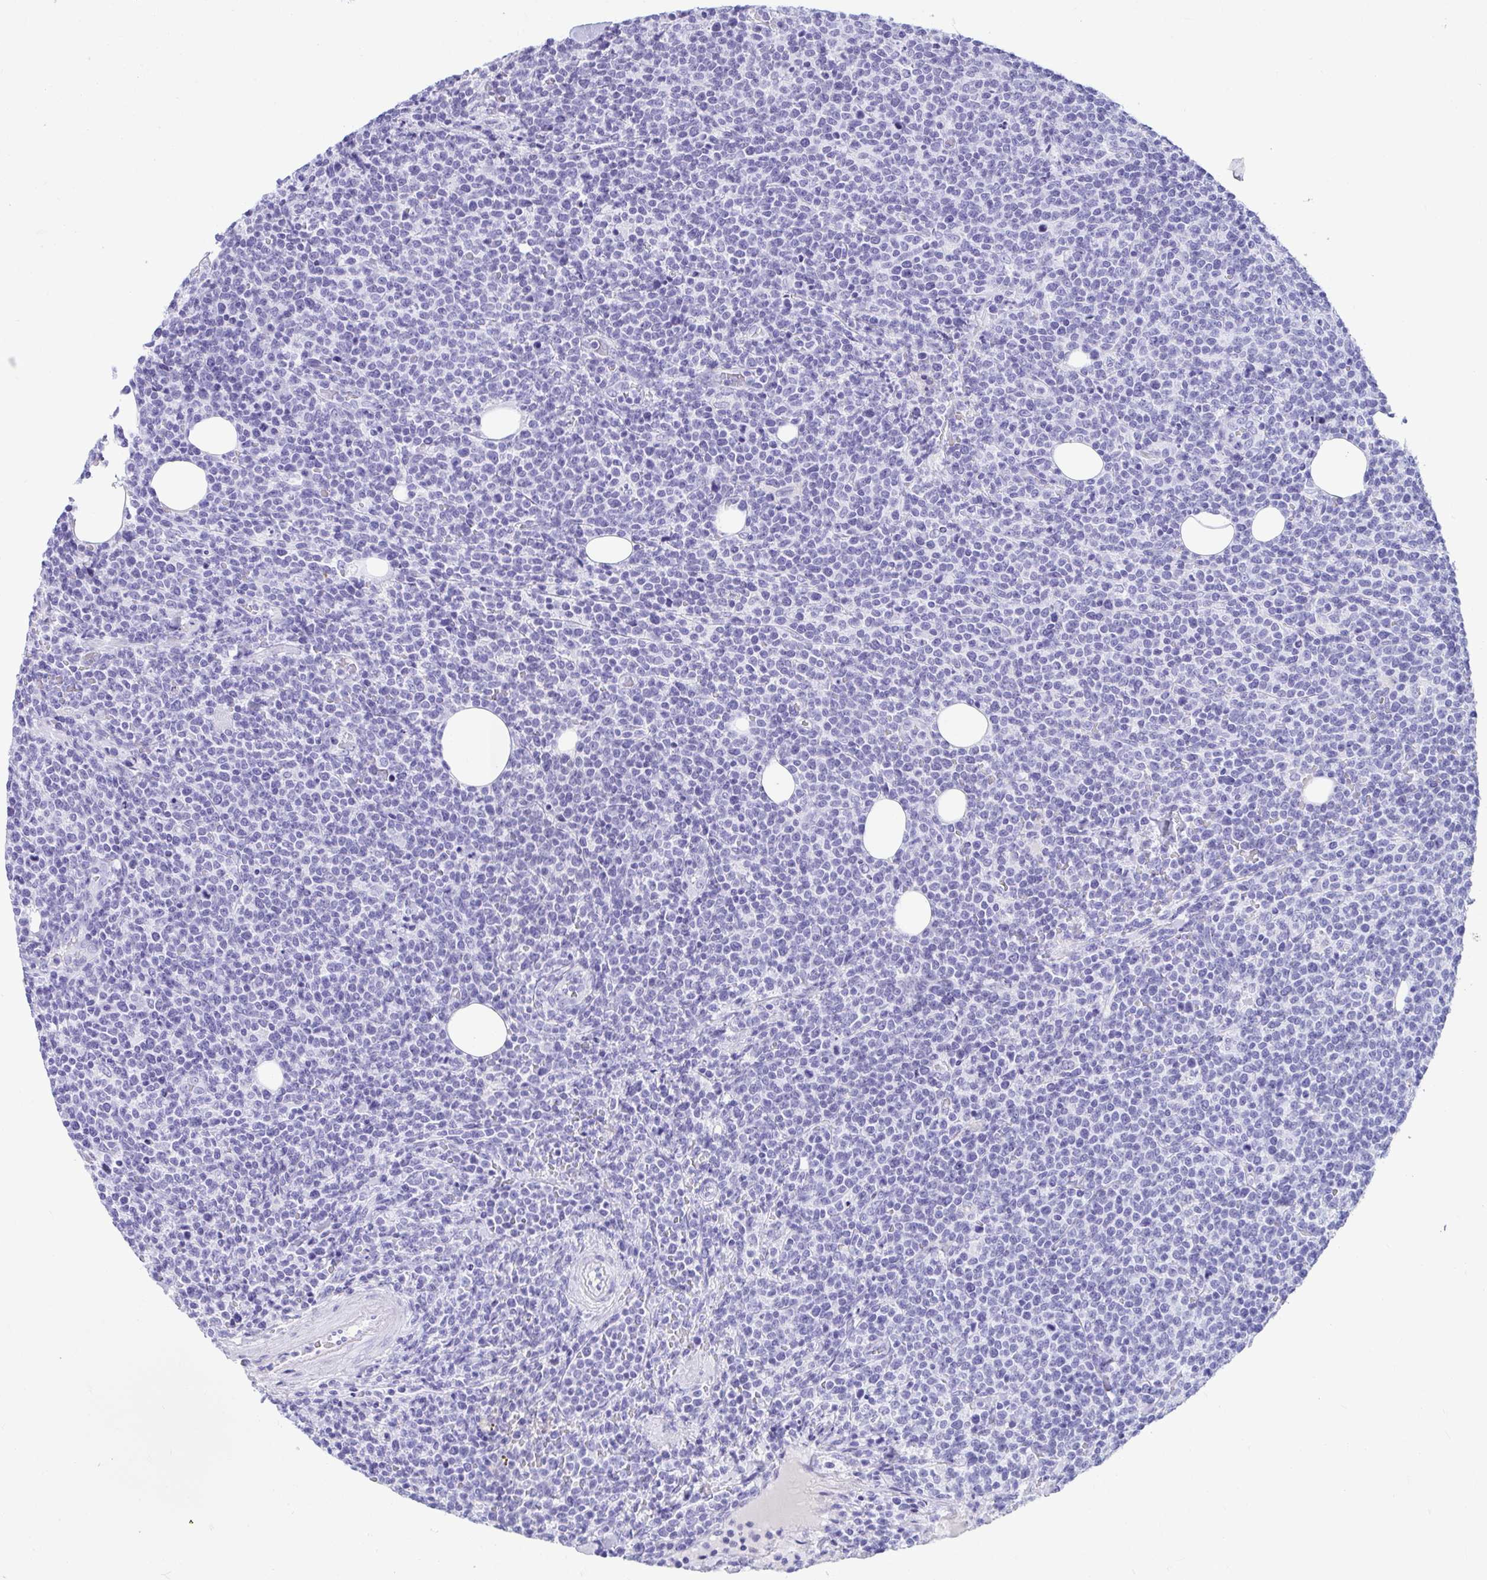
{"staining": {"intensity": "negative", "quantity": "none", "location": "none"}, "tissue": "lymphoma", "cell_type": "Tumor cells", "image_type": "cancer", "snomed": [{"axis": "morphology", "description": "Malignant lymphoma, non-Hodgkin's type, High grade"}, {"axis": "topography", "description": "Lymph node"}], "caption": "Tumor cells show no significant protein expression in lymphoma.", "gene": "TMEM35A", "patient": {"sex": "male", "age": 61}}